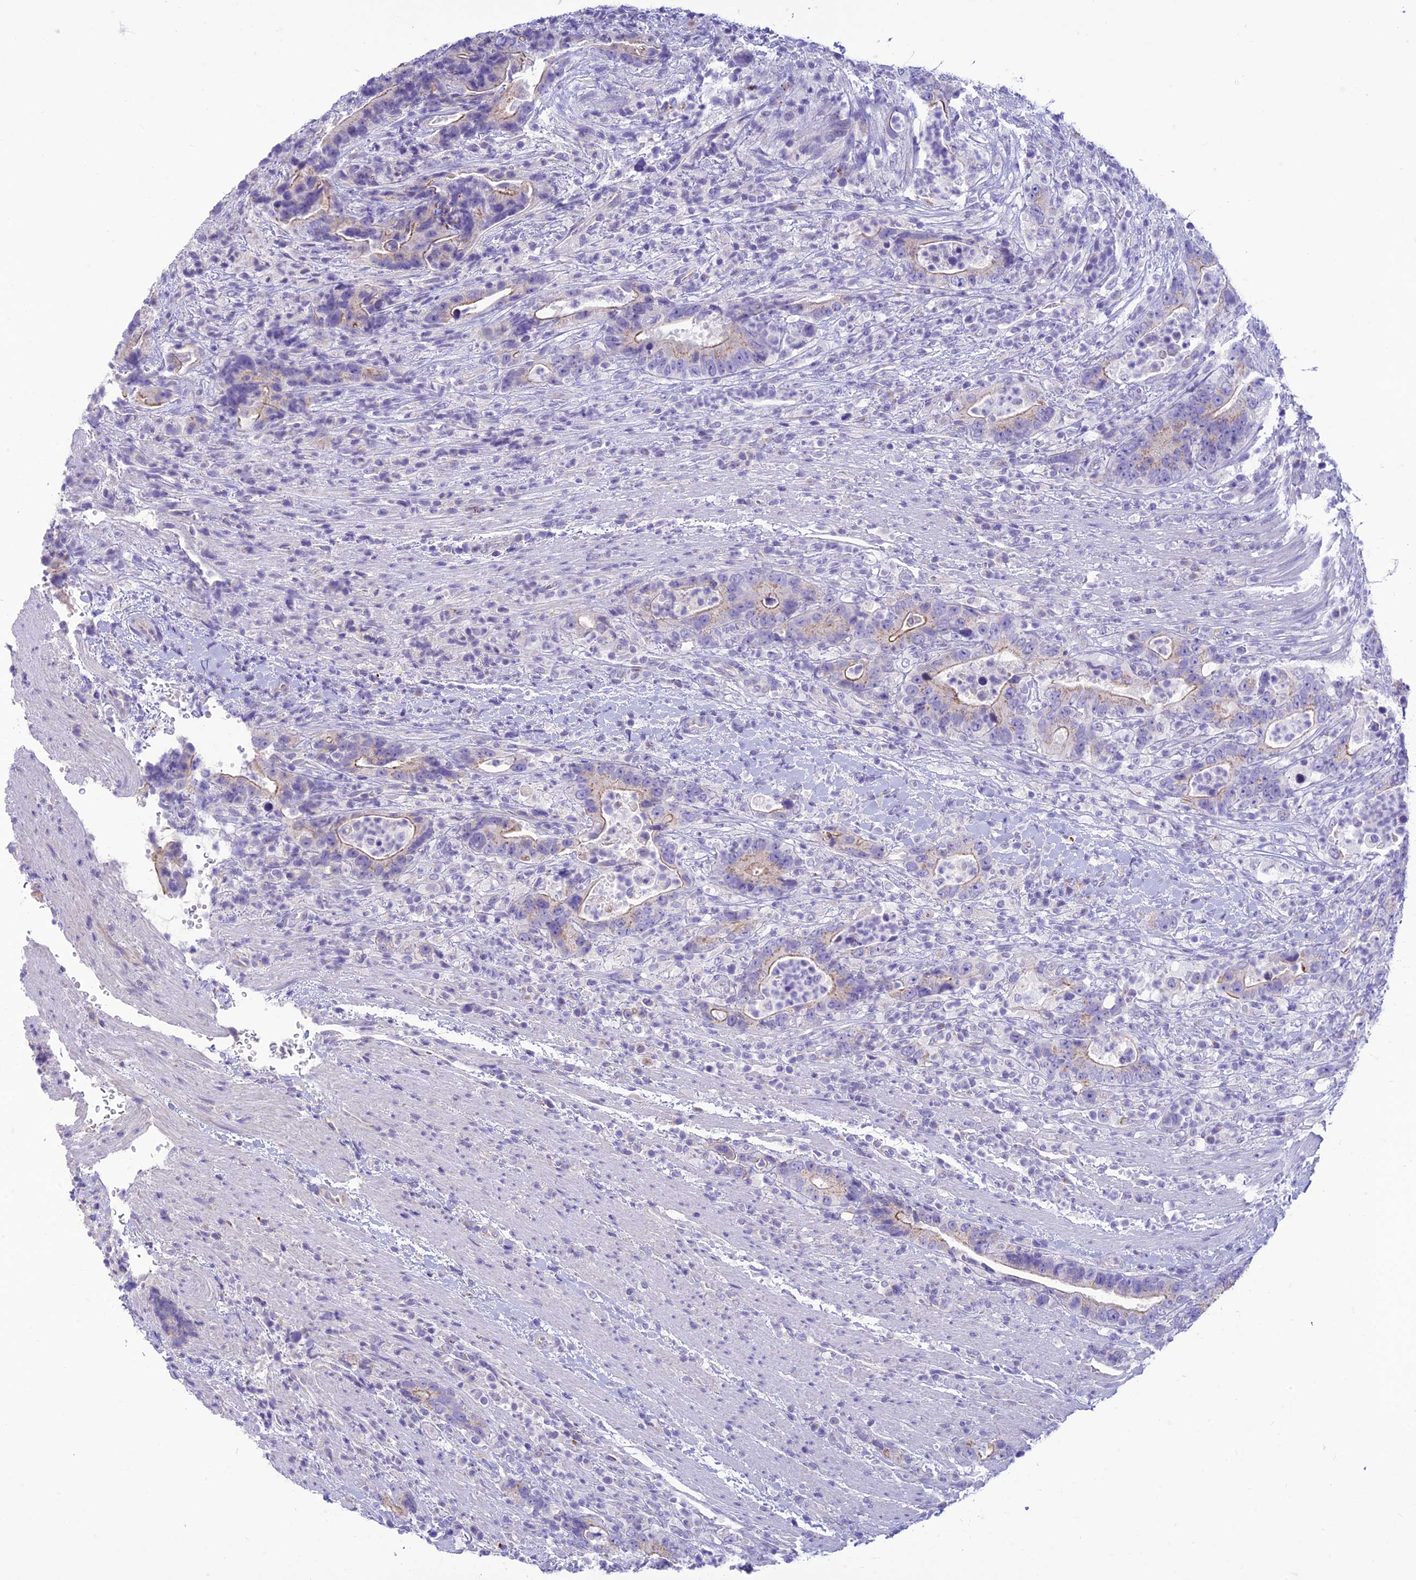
{"staining": {"intensity": "weak", "quantity": "<25%", "location": "cytoplasmic/membranous"}, "tissue": "colorectal cancer", "cell_type": "Tumor cells", "image_type": "cancer", "snomed": [{"axis": "morphology", "description": "Adenocarcinoma, NOS"}, {"axis": "topography", "description": "Colon"}], "caption": "A high-resolution histopathology image shows IHC staining of colorectal cancer (adenocarcinoma), which displays no significant staining in tumor cells.", "gene": "DHDH", "patient": {"sex": "female", "age": 75}}